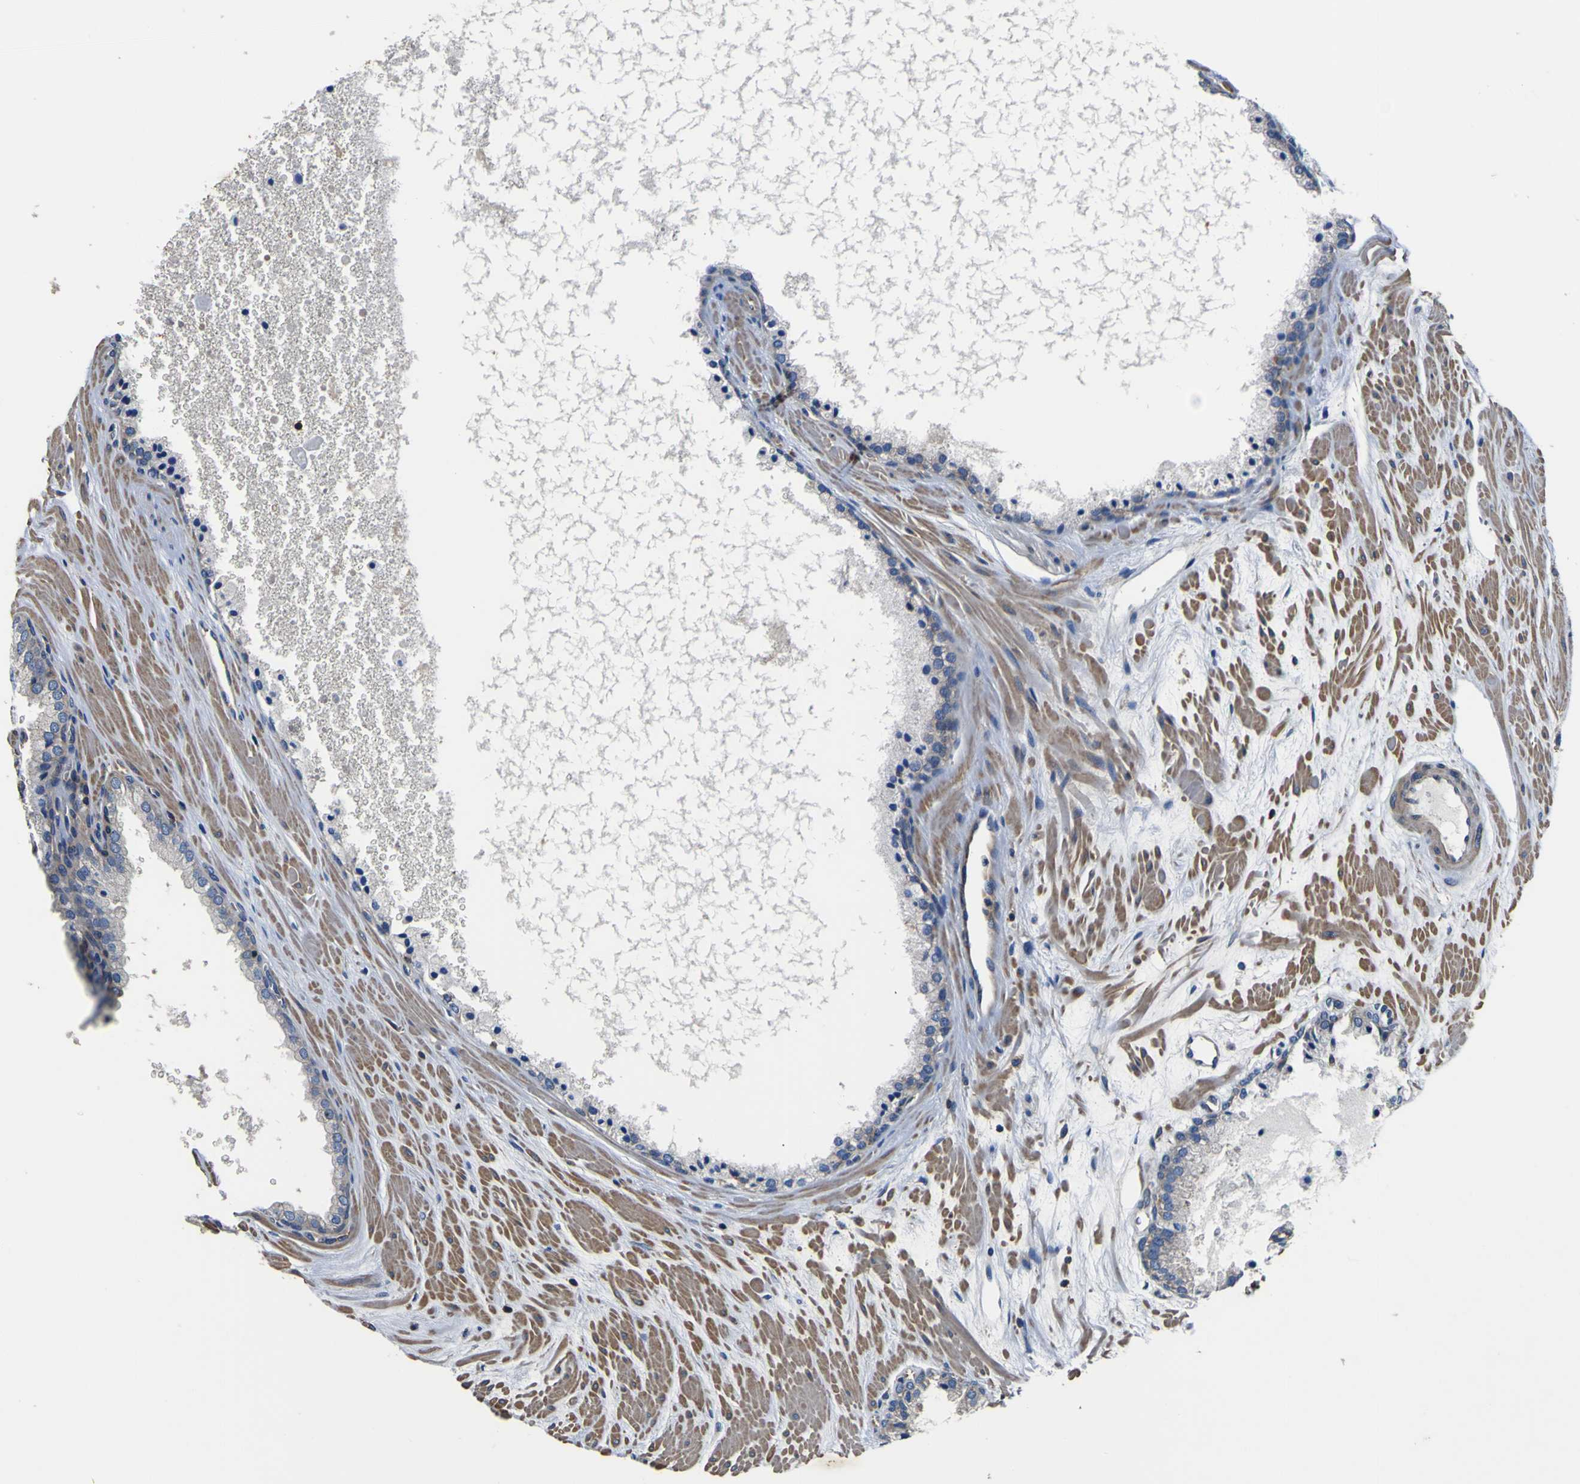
{"staining": {"intensity": "negative", "quantity": "none", "location": "none"}, "tissue": "prostate cancer", "cell_type": "Tumor cells", "image_type": "cancer", "snomed": [{"axis": "morphology", "description": "Adenocarcinoma, High grade"}, {"axis": "topography", "description": "Prostate"}], "caption": "The histopathology image displays no significant positivity in tumor cells of prostate cancer.", "gene": "CNR2", "patient": {"sex": "male", "age": 65}}